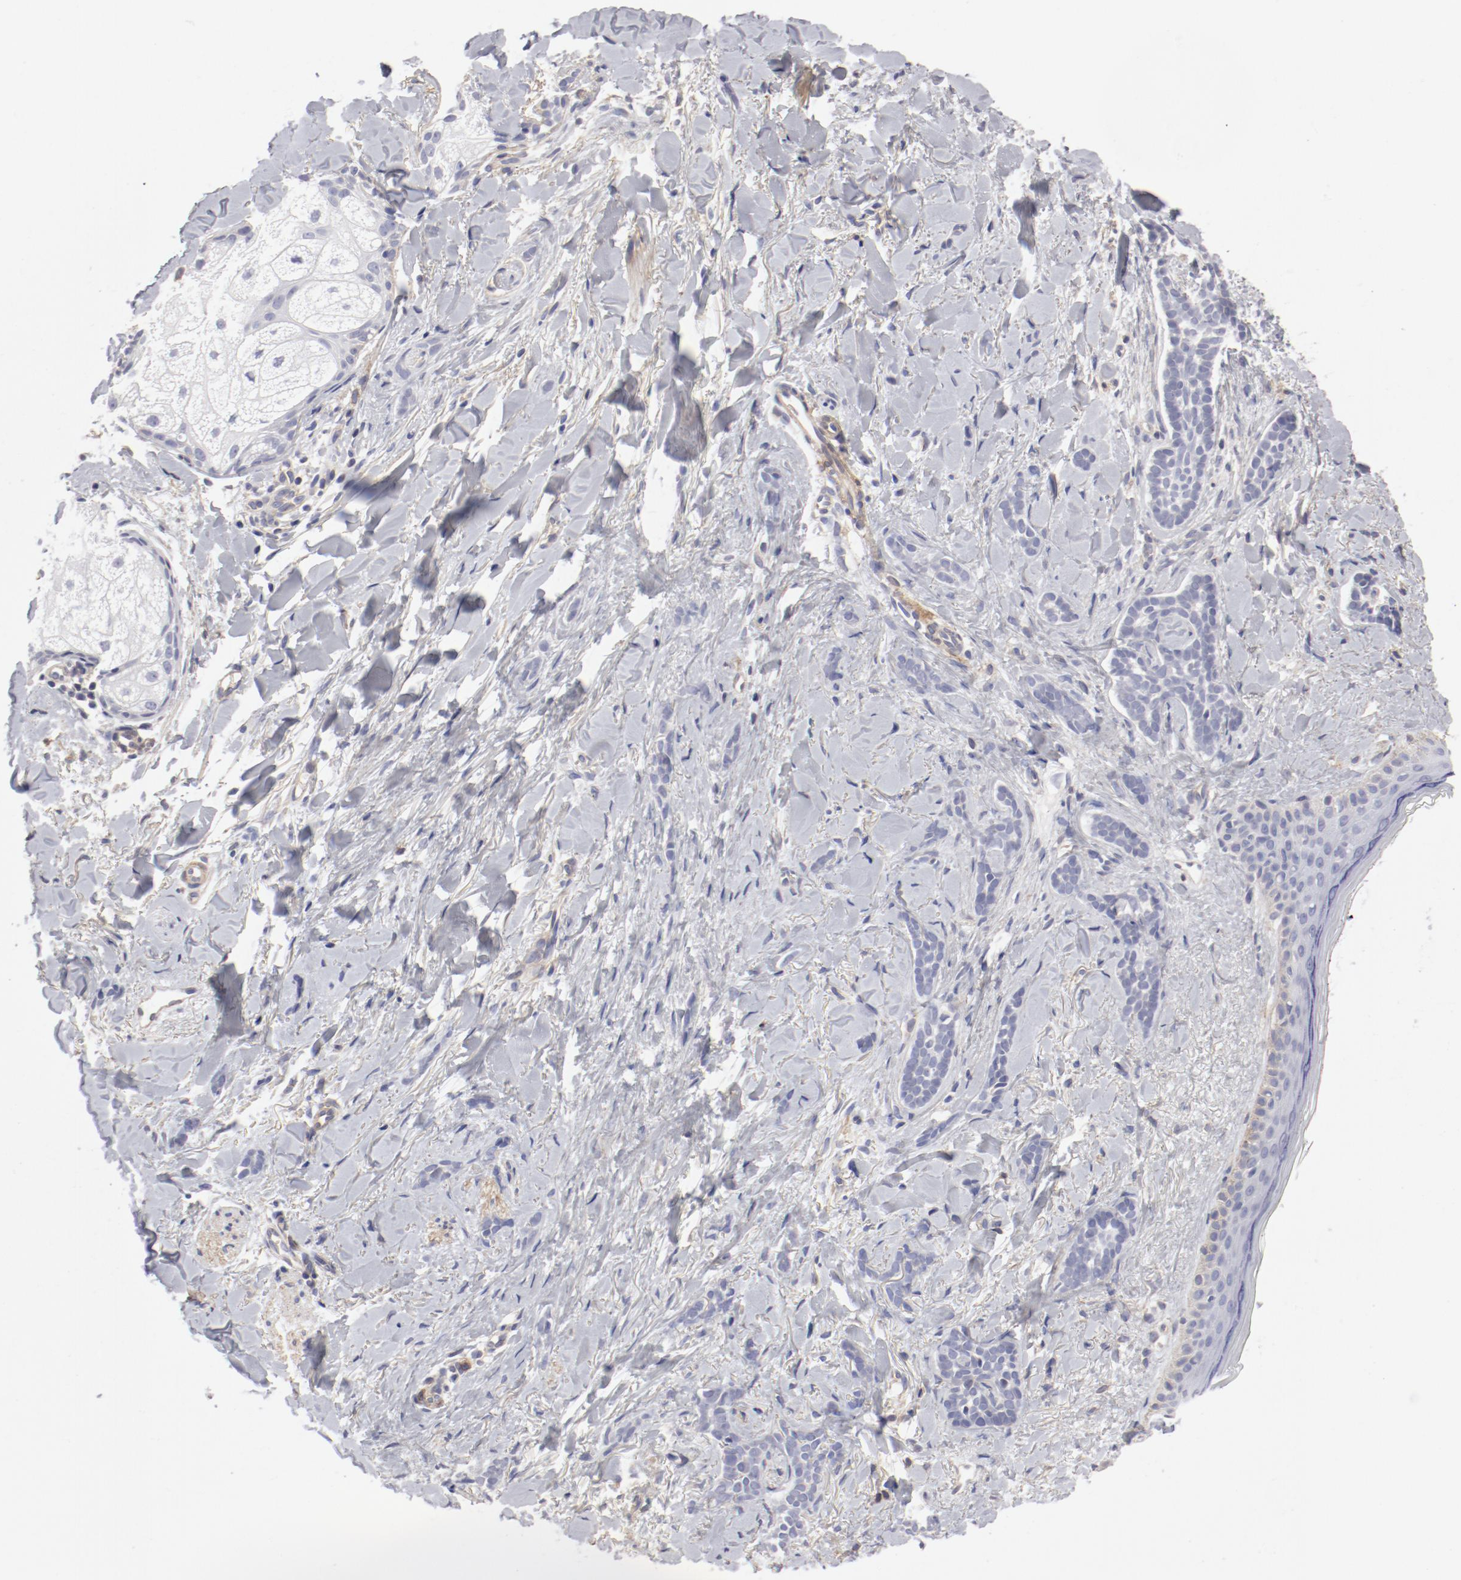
{"staining": {"intensity": "weak", "quantity": "<25%", "location": "cytoplasmic/membranous"}, "tissue": "skin cancer", "cell_type": "Tumor cells", "image_type": "cancer", "snomed": [{"axis": "morphology", "description": "Basal cell carcinoma"}, {"axis": "topography", "description": "Skin"}], "caption": "Tumor cells show no significant positivity in skin basal cell carcinoma. (DAB (3,3'-diaminobenzidine) immunohistochemistry (IHC), high magnification).", "gene": "LAX1", "patient": {"sex": "female", "age": 37}}